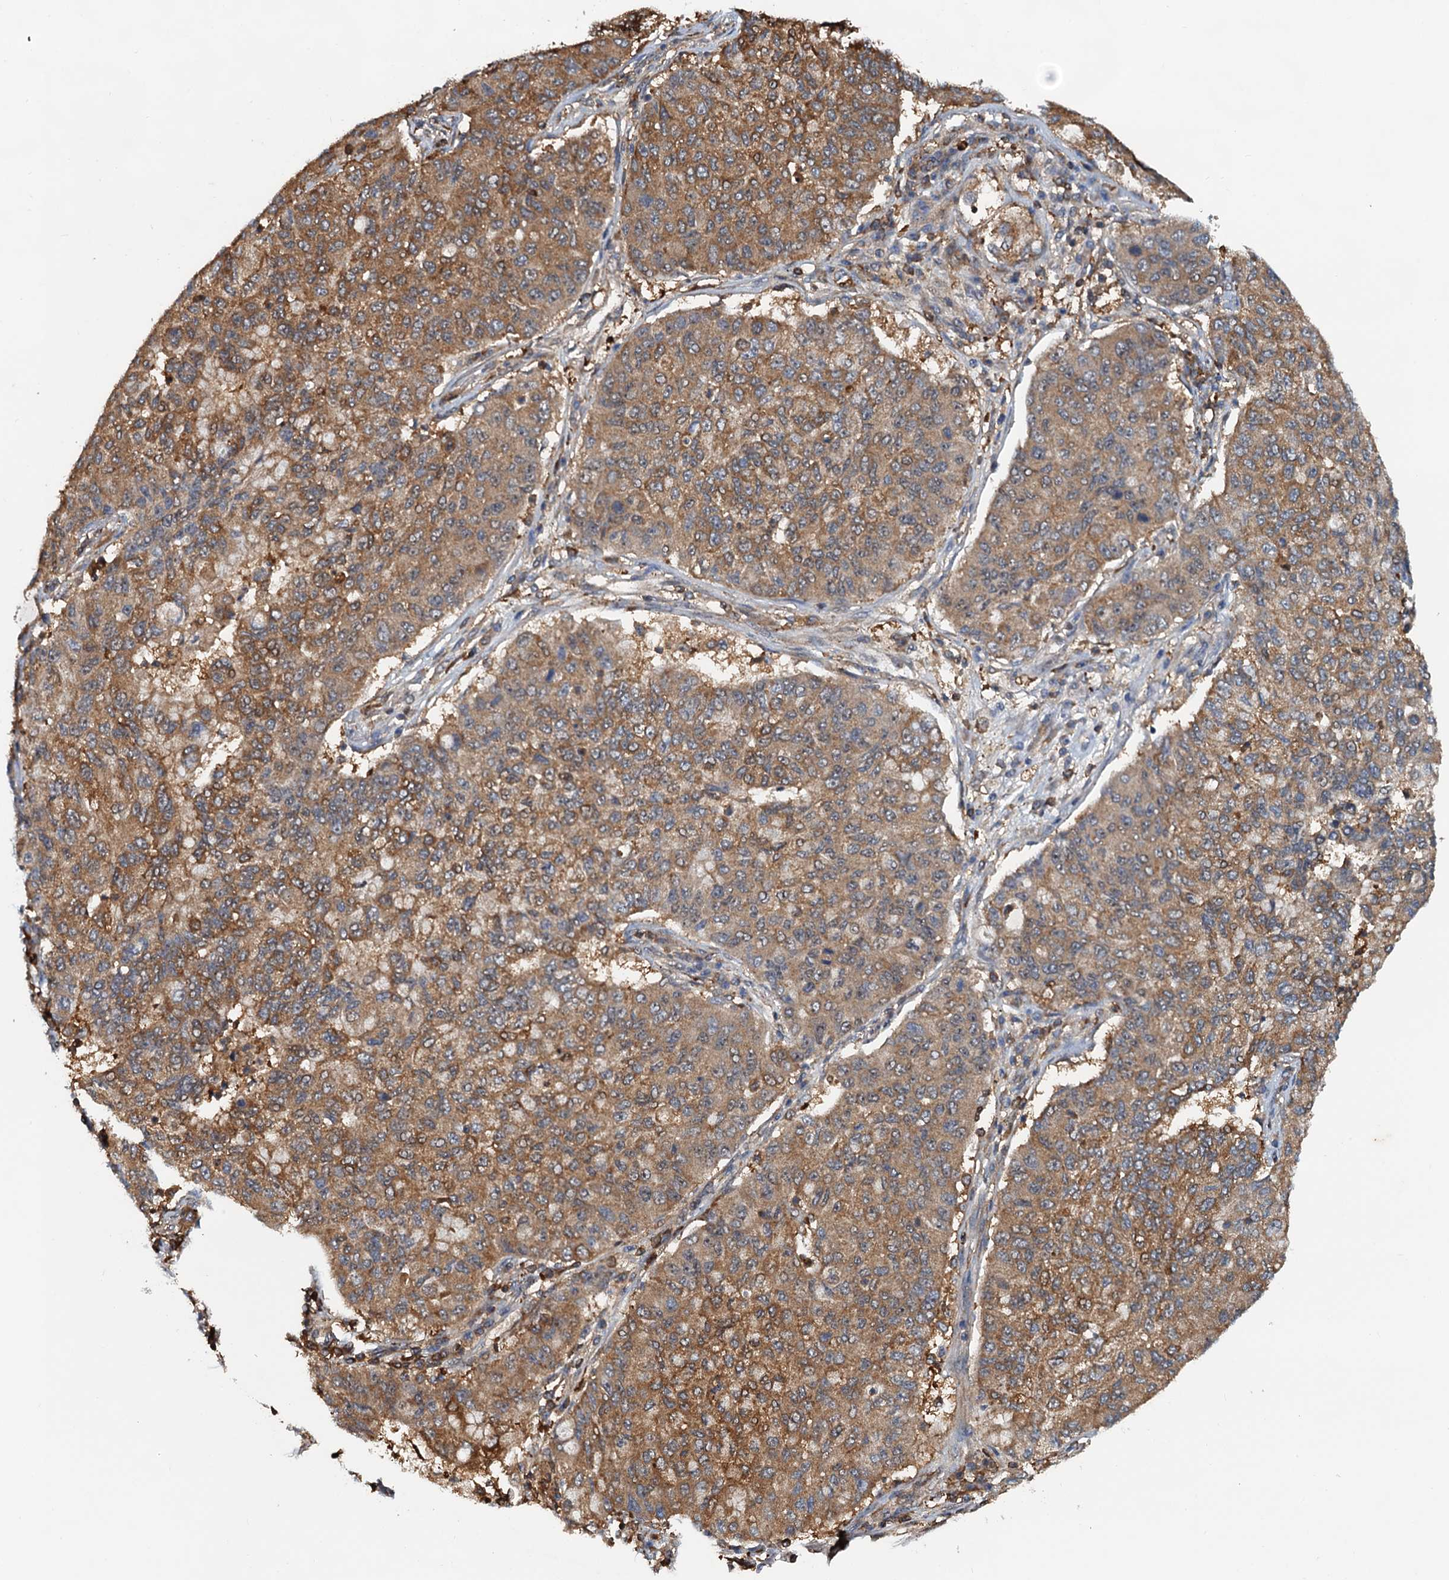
{"staining": {"intensity": "moderate", "quantity": ">75%", "location": "cytoplasmic/membranous"}, "tissue": "lung cancer", "cell_type": "Tumor cells", "image_type": "cancer", "snomed": [{"axis": "morphology", "description": "Squamous cell carcinoma, NOS"}, {"axis": "topography", "description": "Lung"}], "caption": "Lung squamous cell carcinoma stained with DAB (3,3'-diaminobenzidine) immunohistochemistry (IHC) exhibits medium levels of moderate cytoplasmic/membranous staining in about >75% of tumor cells. The staining was performed using DAB, with brown indicating positive protein expression. Nuclei are stained blue with hematoxylin.", "gene": "USP6NL", "patient": {"sex": "male", "age": 74}}